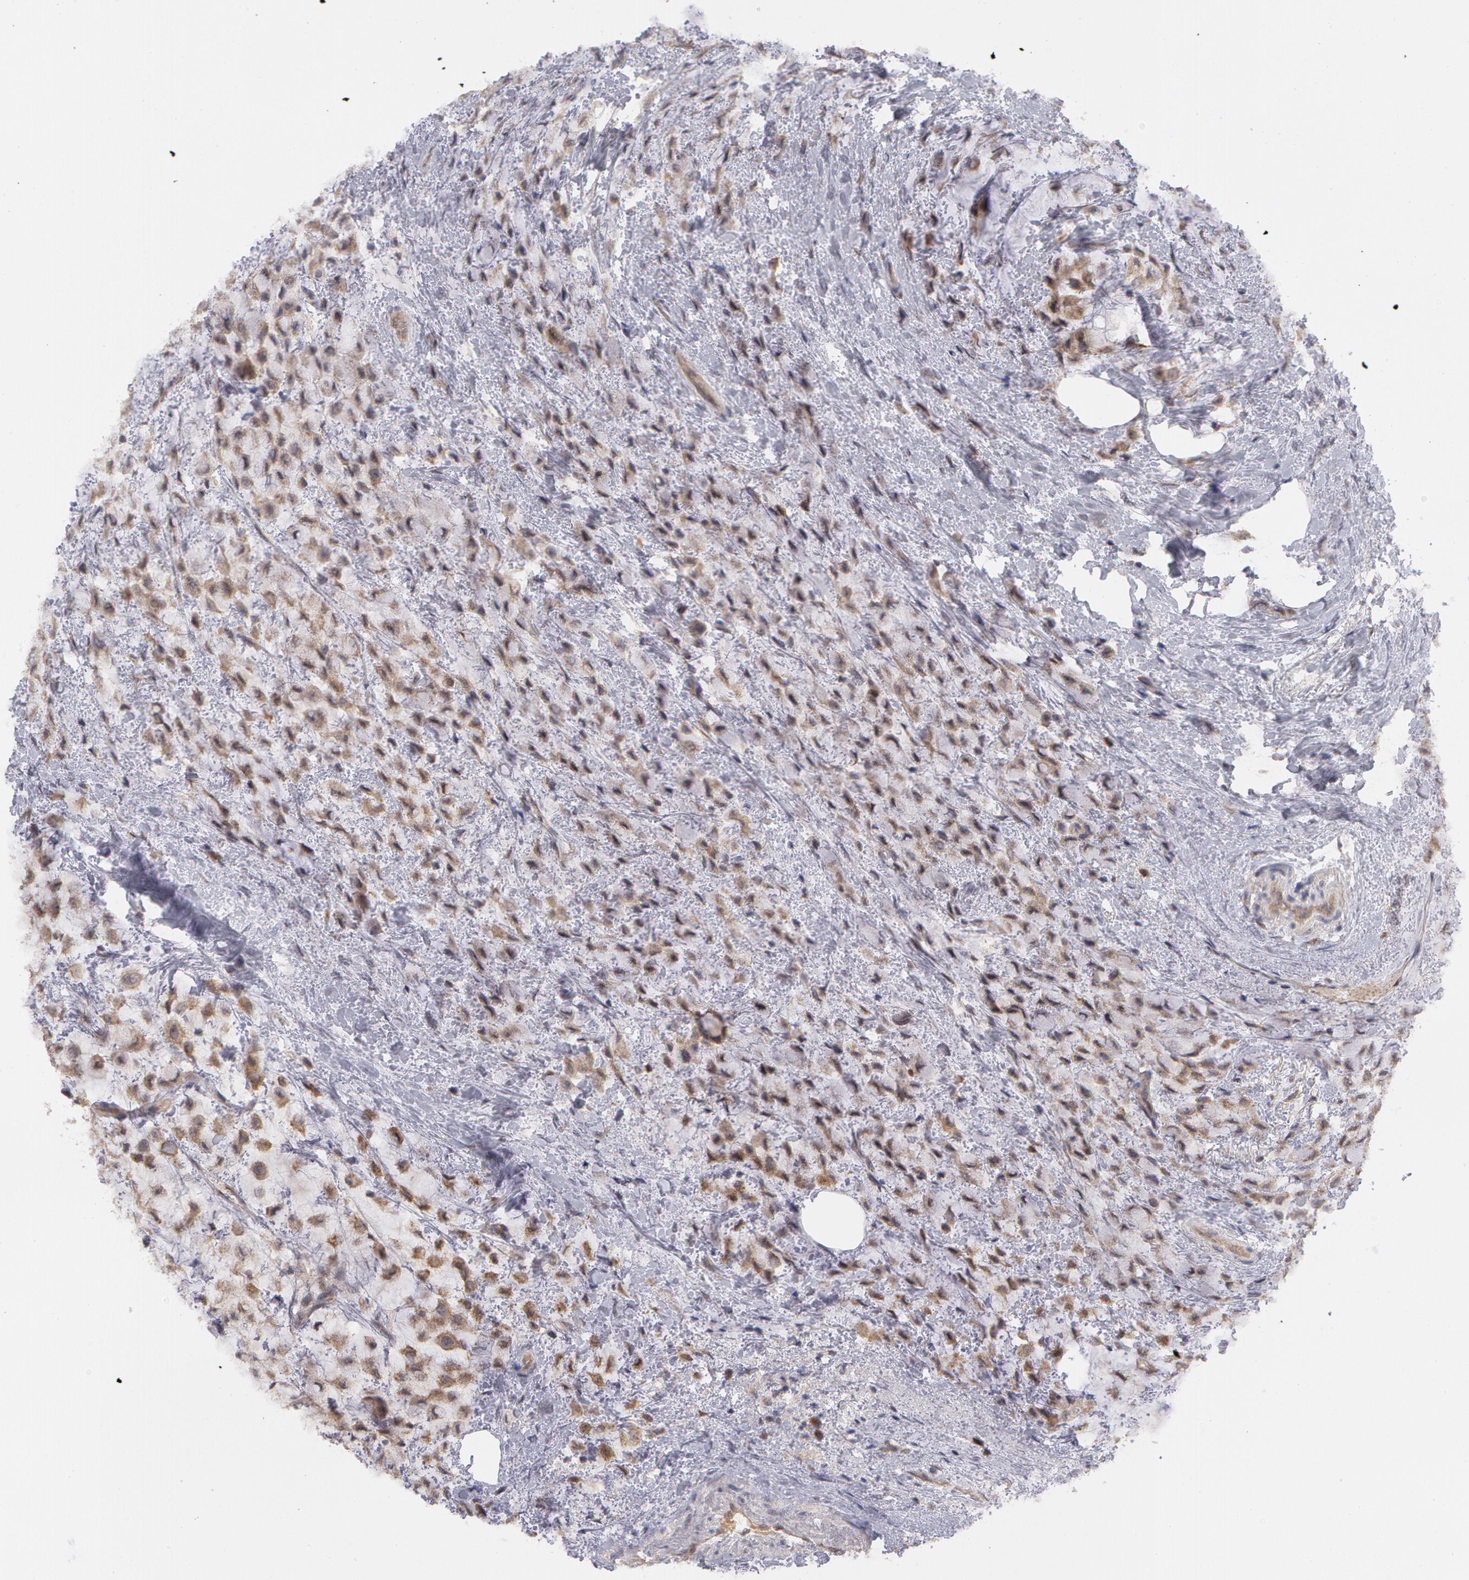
{"staining": {"intensity": "weak", "quantity": "25%-75%", "location": "nuclear"}, "tissue": "breast cancer", "cell_type": "Tumor cells", "image_type": "cancer", "snomed": [{"axis": "morphology", "description": "Lobular carcinoma"}, {"axis": "topography", "description": "Breast"}], "caption": "IHC photomicrograph of breast cancer stained for a protein (brown), which displays low levels of weak nuclear staining in approximately 25%-75% of tumor cells.", "gene": "STX5", "patient": {"sex": "female", "age": 85}}